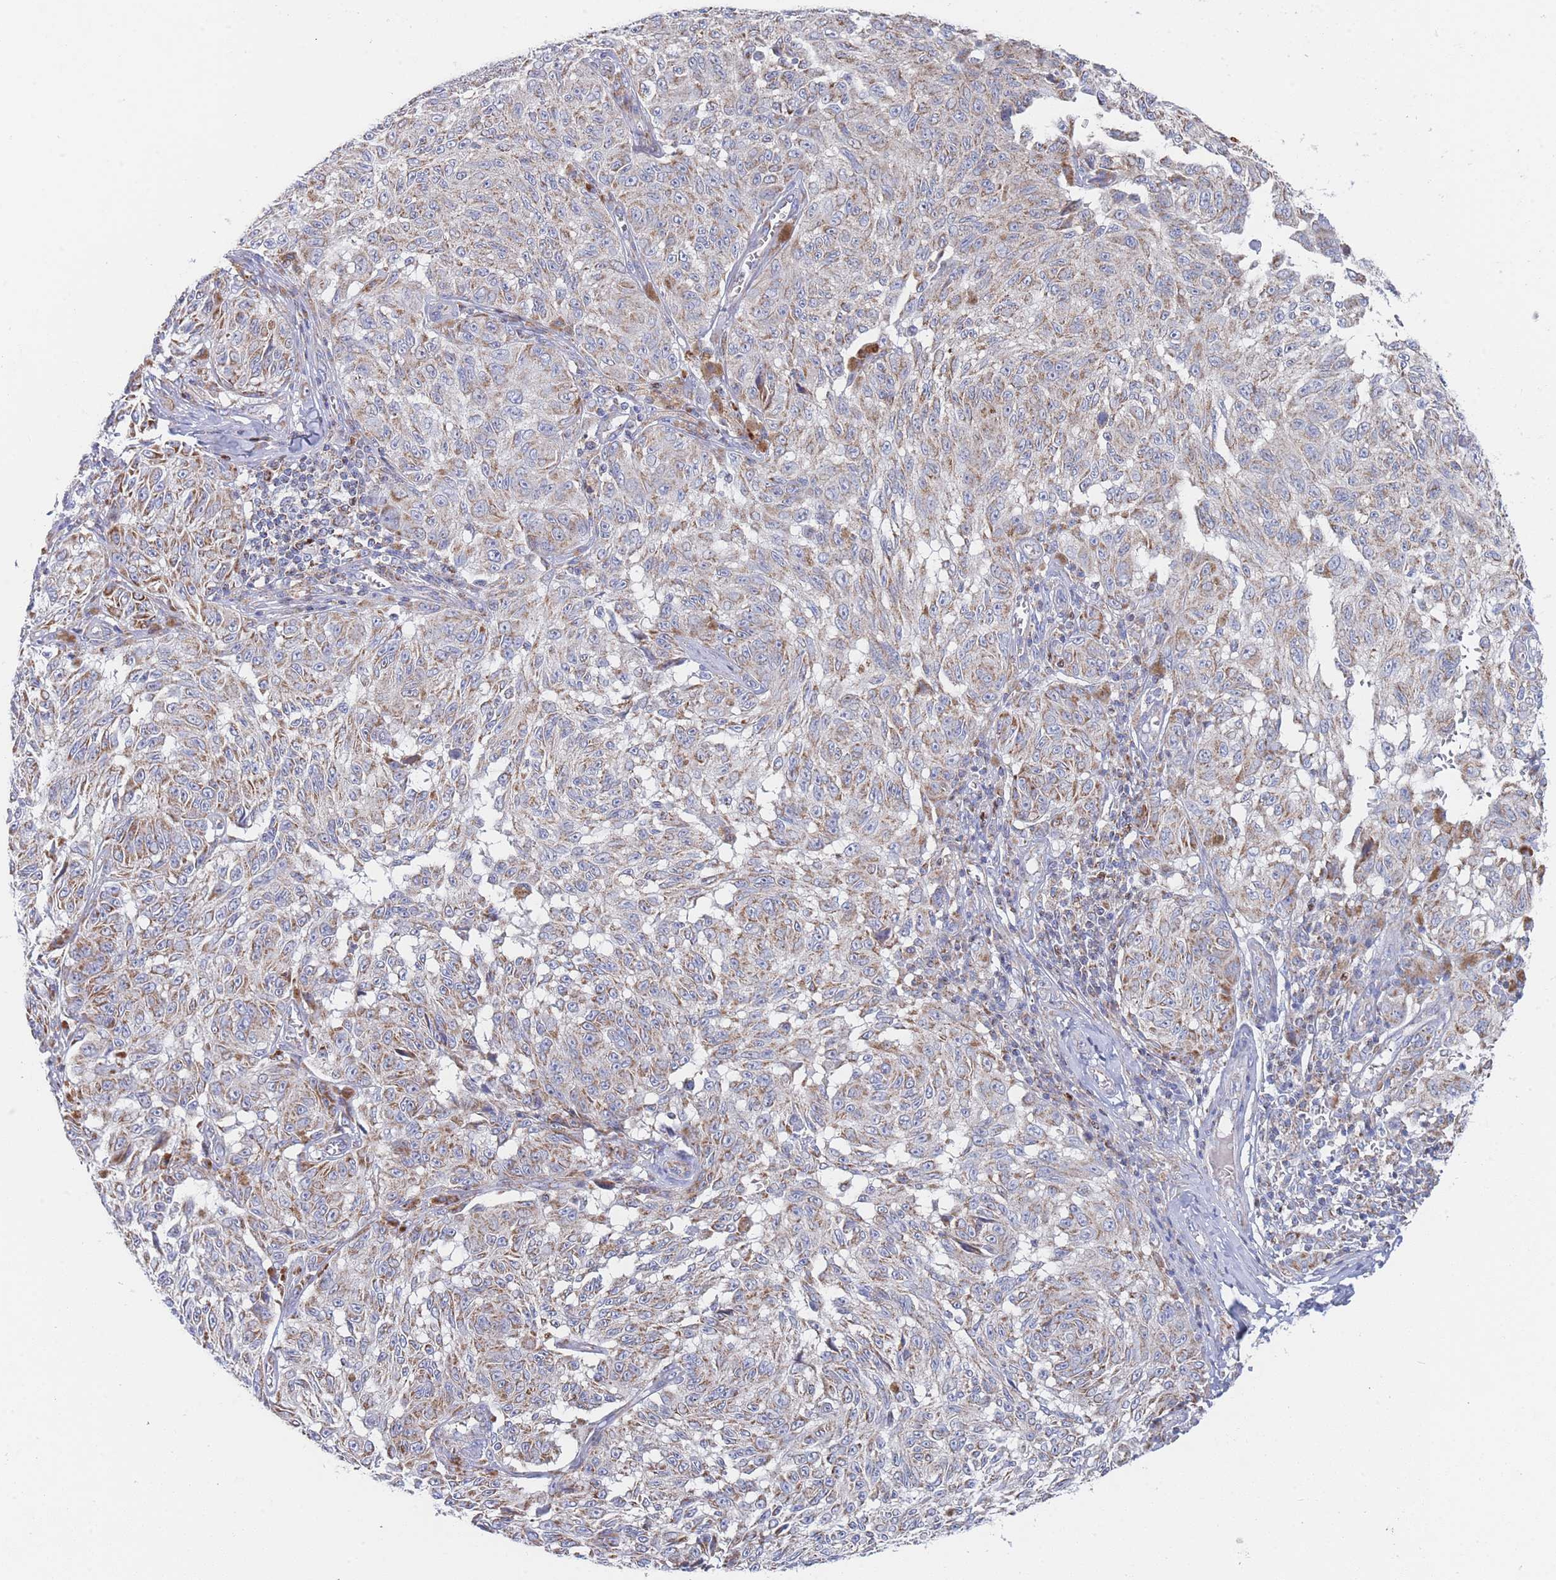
{"staining": {"intensity": "moderate", "quantity": "25%-75%", "location": "cytoplasmic/membranous"}, "tissue": "melanoma", "cell_type": "Tumor cells", "image_type": "cancer", "snomed": [{"axis": "morphology", "description": "Malignant melanoma, NOS"}, {"axis": "topography", "description": "Skin"}], "caption": "Malignant melanoma tissue displays moderate cytoplasmic/membranous expression in approximately 25%-75% of tumor cells The protein of interest is stained brown, and the nuclei are stained in blue (DAB IHC with brightfield microscopy, high magnification).", "gene": "IKZF4", "patient": {"sex": "male", "age": 68}}